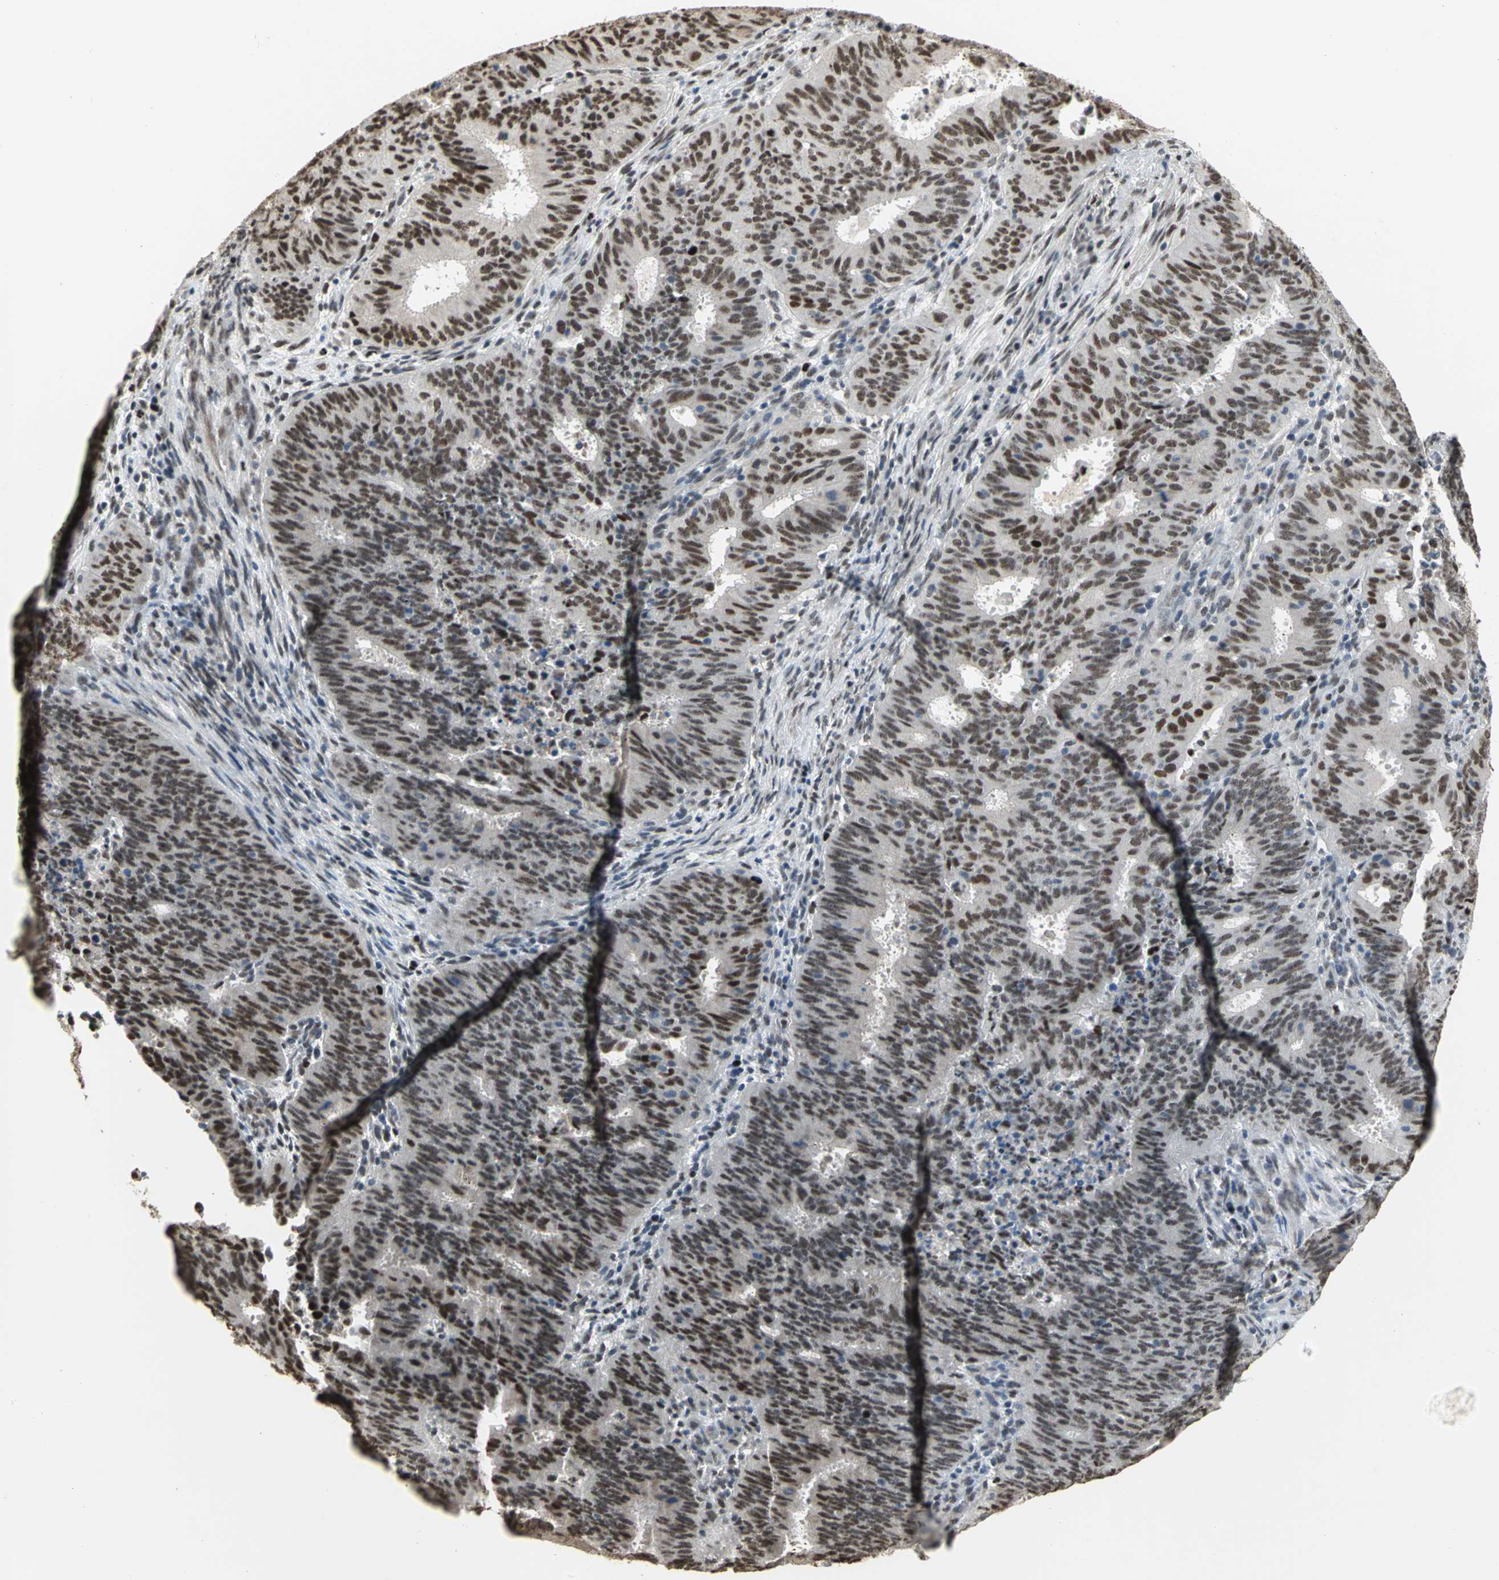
{"staining": {"intensity": "strong", "quantity": ">75%", "location": "nuclear"}, "tissue": "cervical cancer", "cell_type": "Tumor cells", "image_type": "cancer", "snomed": [{"axis": "morphology", "description": "Adenocarcinoma, NOS"}, {"axis": "topography", "description": "Cervix"}], "caption": "Cervical cancer (adenocarcinoma) stained with a protein marker exhibits strong staining in tumor cells.", "gene": "CCDC88C", "patient": {"sex": "female", "age": 44}}